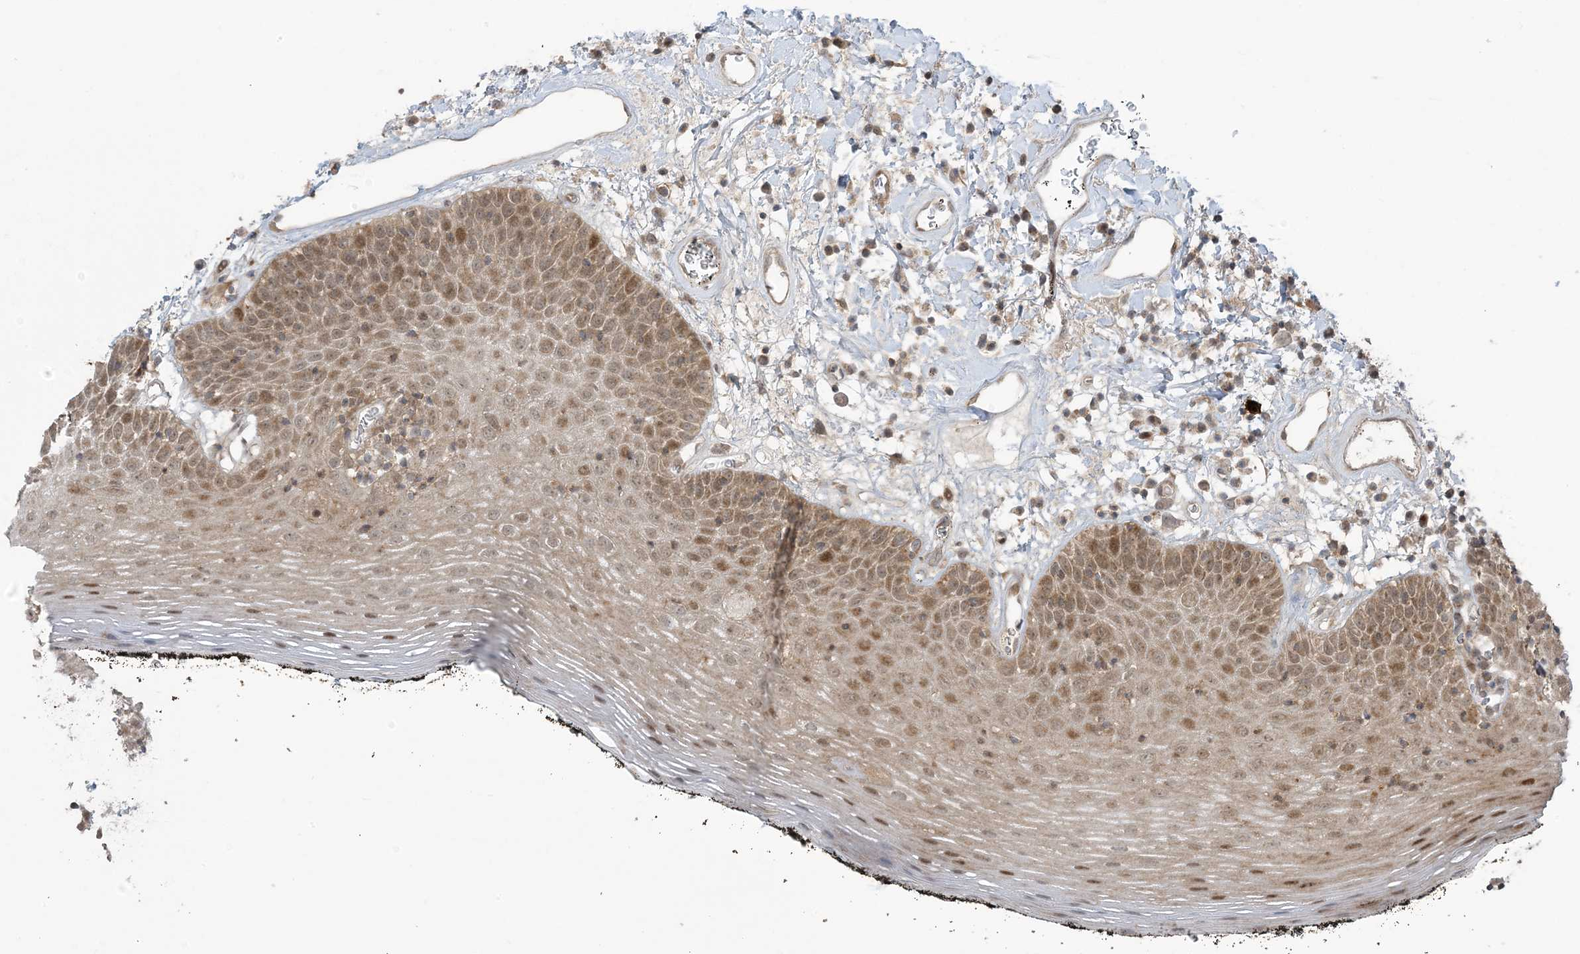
{"staining": {"intensity": "moderate", "quantity": "25%-75%", "location": "cytoplasmic/membranous,nuclear"}, "tissue": "oral mucosa", "cell_type": "Squamous epithelial cells", "image_type": "normal", "snomed": [{"axis": "morphology", "description": "Normal tissue, NOS"}, {"axis": "topography", "description": "Oral tissue"}], "caption": "Immunohistochemistry histopathology image of normal oral mucosa stained for a protein (brown), which demonstrates medium levels of moderate cytoplasmic/membranous,nuclear expression in approximately 25%-75% of squamous epithelial cells.", "gene": "PHLDB2", "patient": {"sex": "male", "age": 74}}